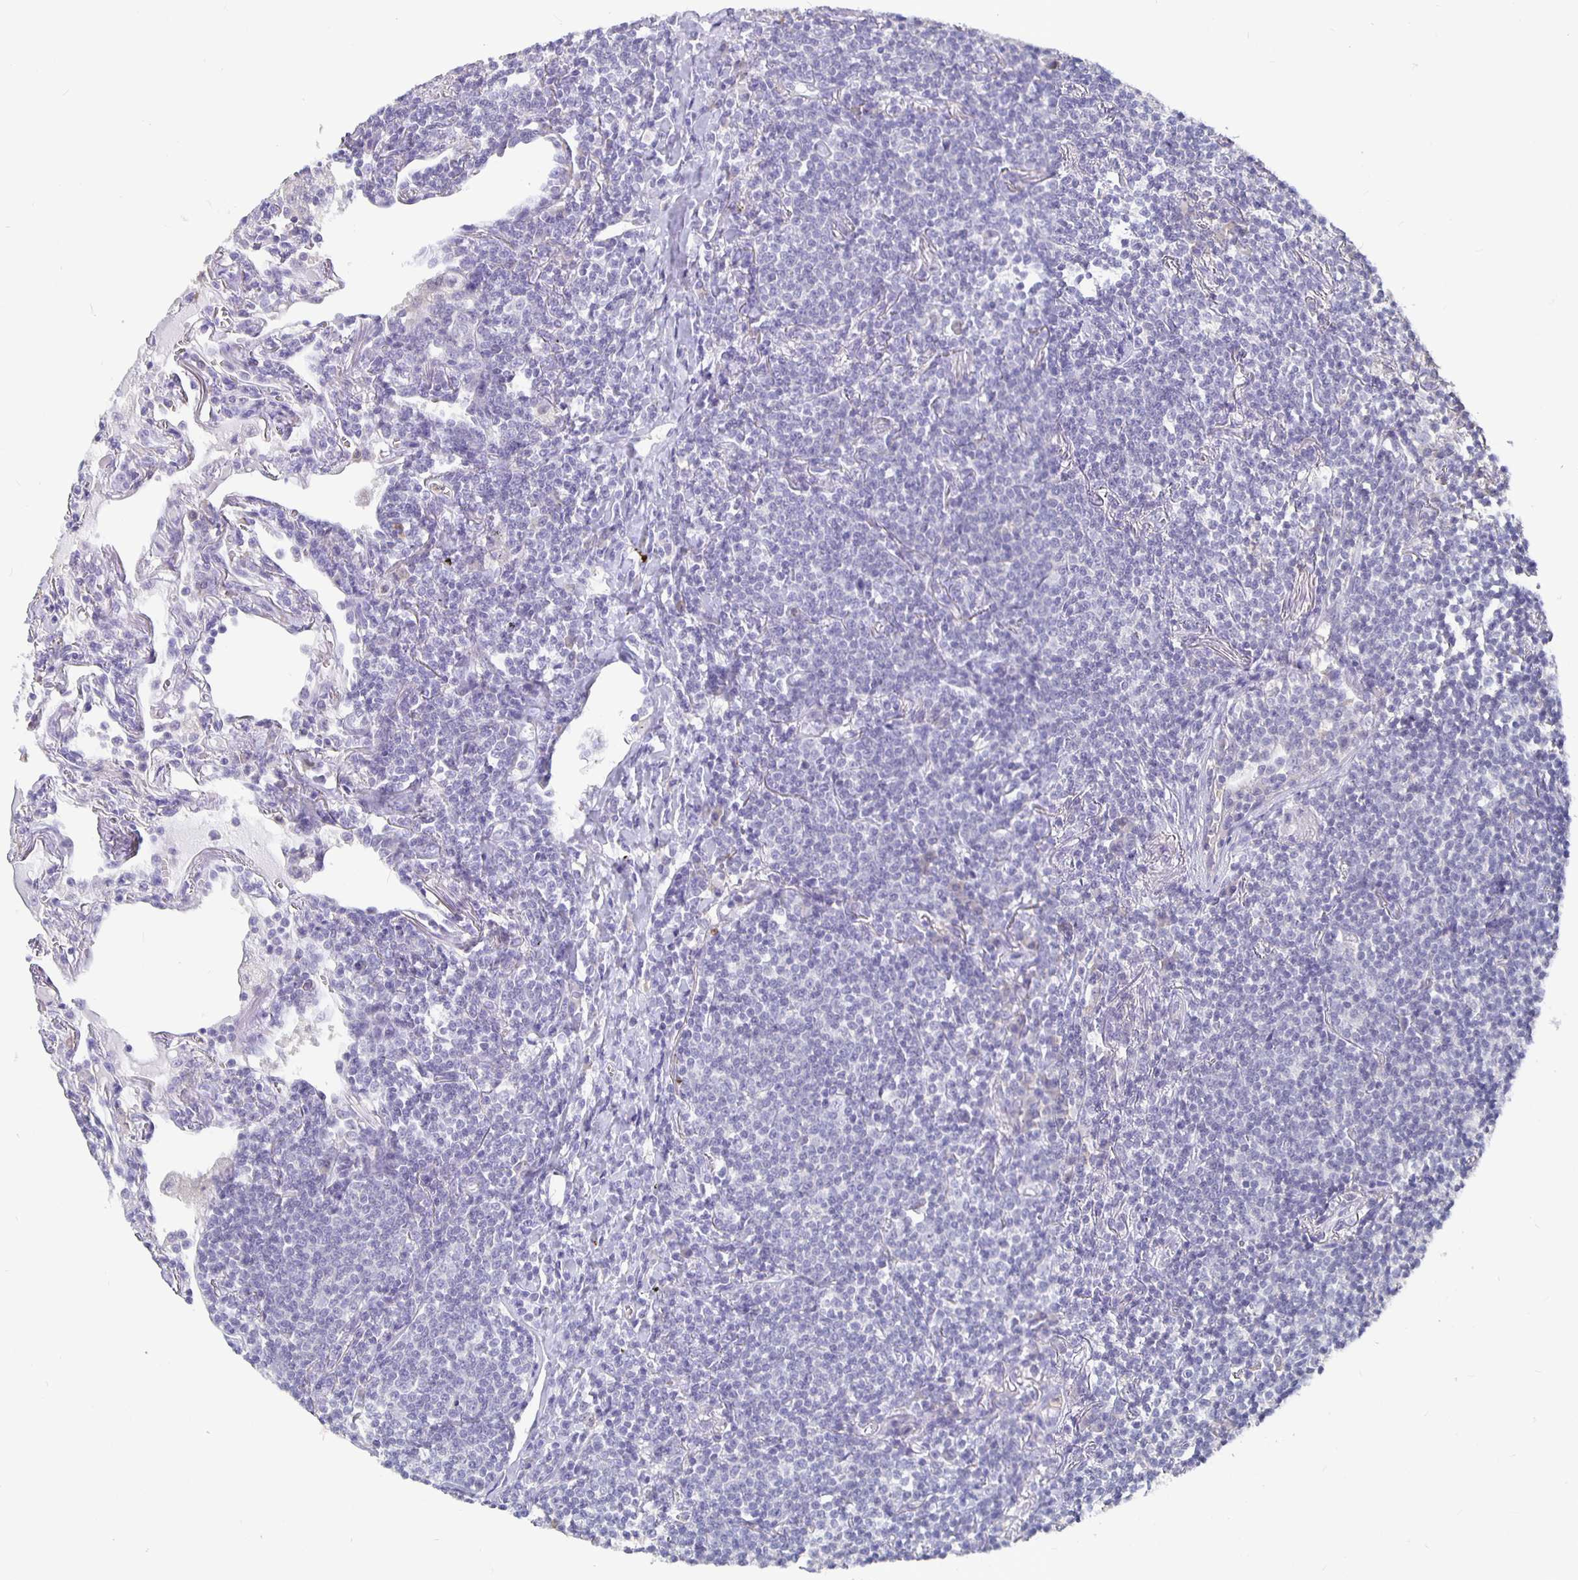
{"staining": {"intensity": "negative", "quantity": "none", "location": "none"}, "tissue": "lymphoma", "cell_type": "Tumor cells", "image_type": "cancer", "snomed": [{"axis": "morphology", "description": "Malignant lymphoma, non-Hodgkin's type, Low grade"}, {"axis": "topography", "description": "Lung"}], "caption": "This histopathology image is of malignant lymphoma, non-Hodgkin's type (low-grade) stained with immunohistochemistry to label a protein in brown with the nuclei are counter-stained blue. There is no expression in tumor cells.", "gene": "GPX4", "patient": {"sex": "female", "age": 71}}